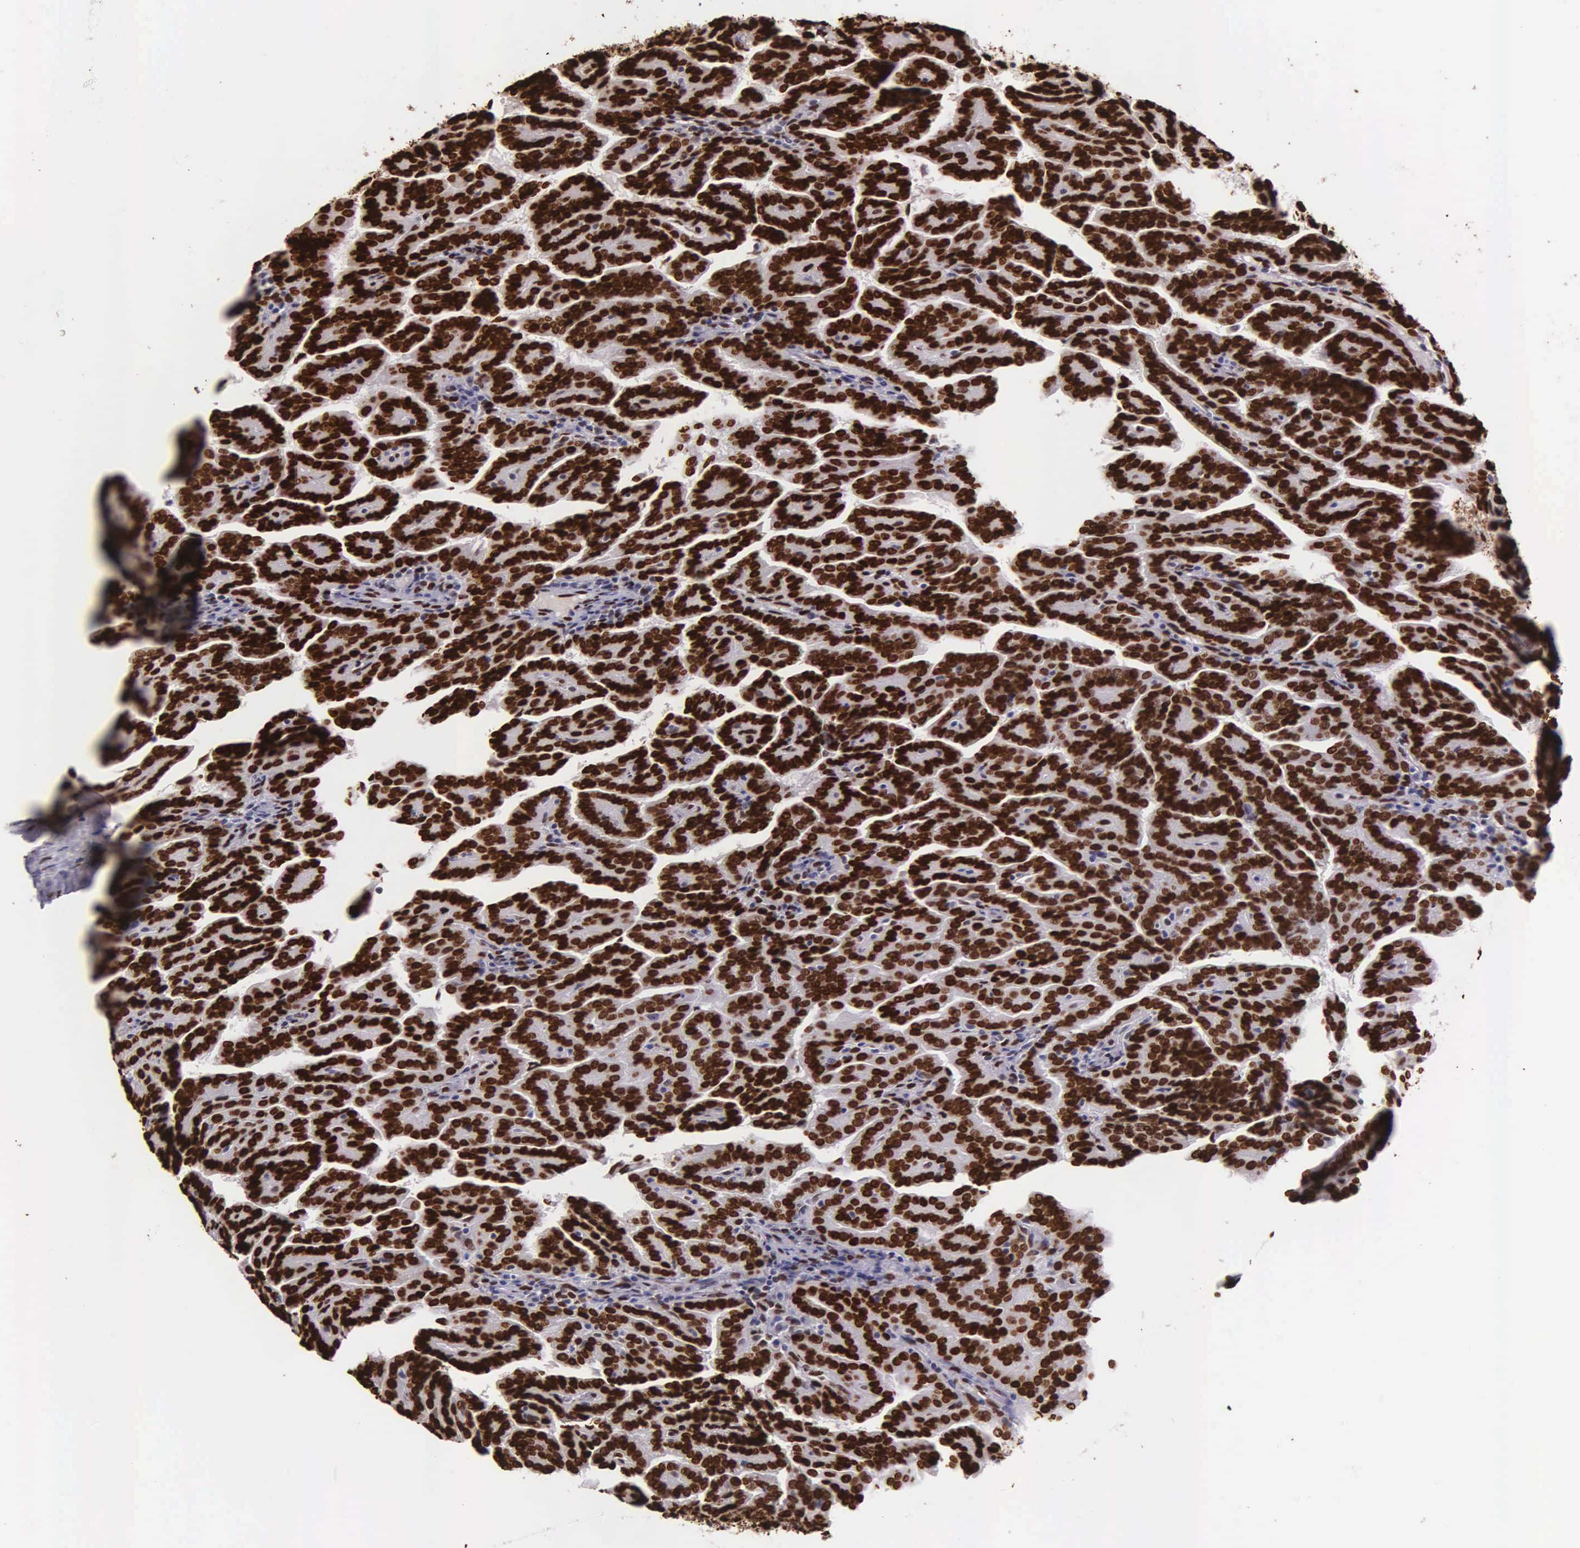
{"staining": {"intensity": "strong", "quantity": ">75%", "location": "nuclear"}, "tissue": "renal cancer", "cell_type": "Tumor cells", "image_type": "cancer", "snomed": [{"axis": "morphology", "description": "Adenocarcinoma, NOS"}, {"axis": "topography", "description": "Kidney"}], "caption": "Brown immunohistochemical staining in renal cancer reveals strong nuclear staining in about >75% of tumor cells.", "gene": "H1-0", "patient": {"sex": "male", "age": 61}}